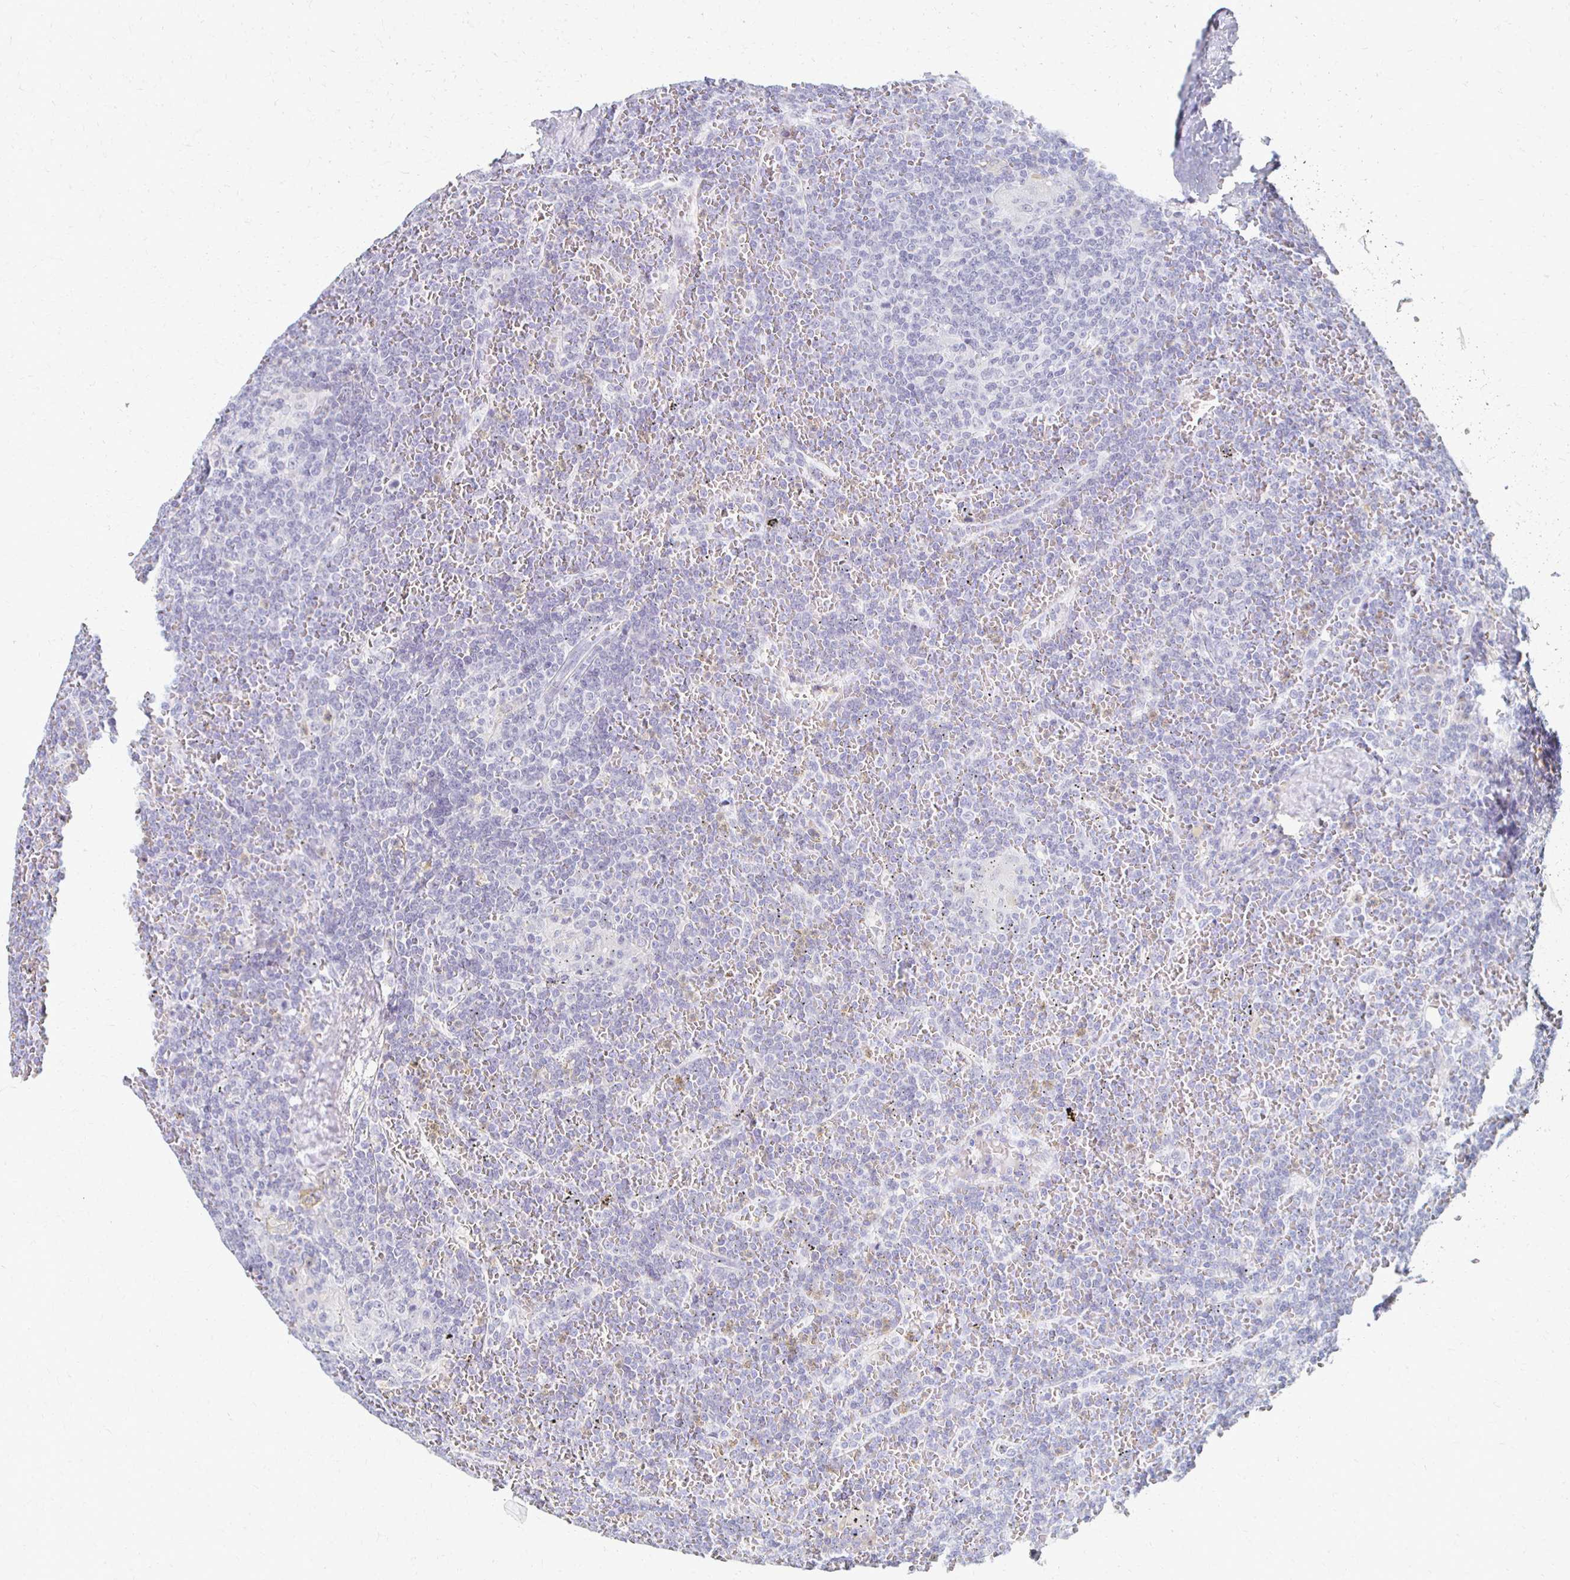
{"staining": {"intensity": "negative", "quantity": "none", "location": "none"}, "tissue": "lymphoma", "cell_type": "Tumor cells", "image_type": "cancer", "snomed": [{"axis": "morphology", "description": "Malignant lymphoma, non-Hodgkin's type, Low grade"}, {"axis": "topography", "description": "Spleen"}], "caption": "Immunohistochemistry of human malignant lymphoma, non-Hodgkin's type (low-grade) displays no expression in tumor cells.", "gene": "CXCR2", "patient": {"sex": "female", "age": 19}}